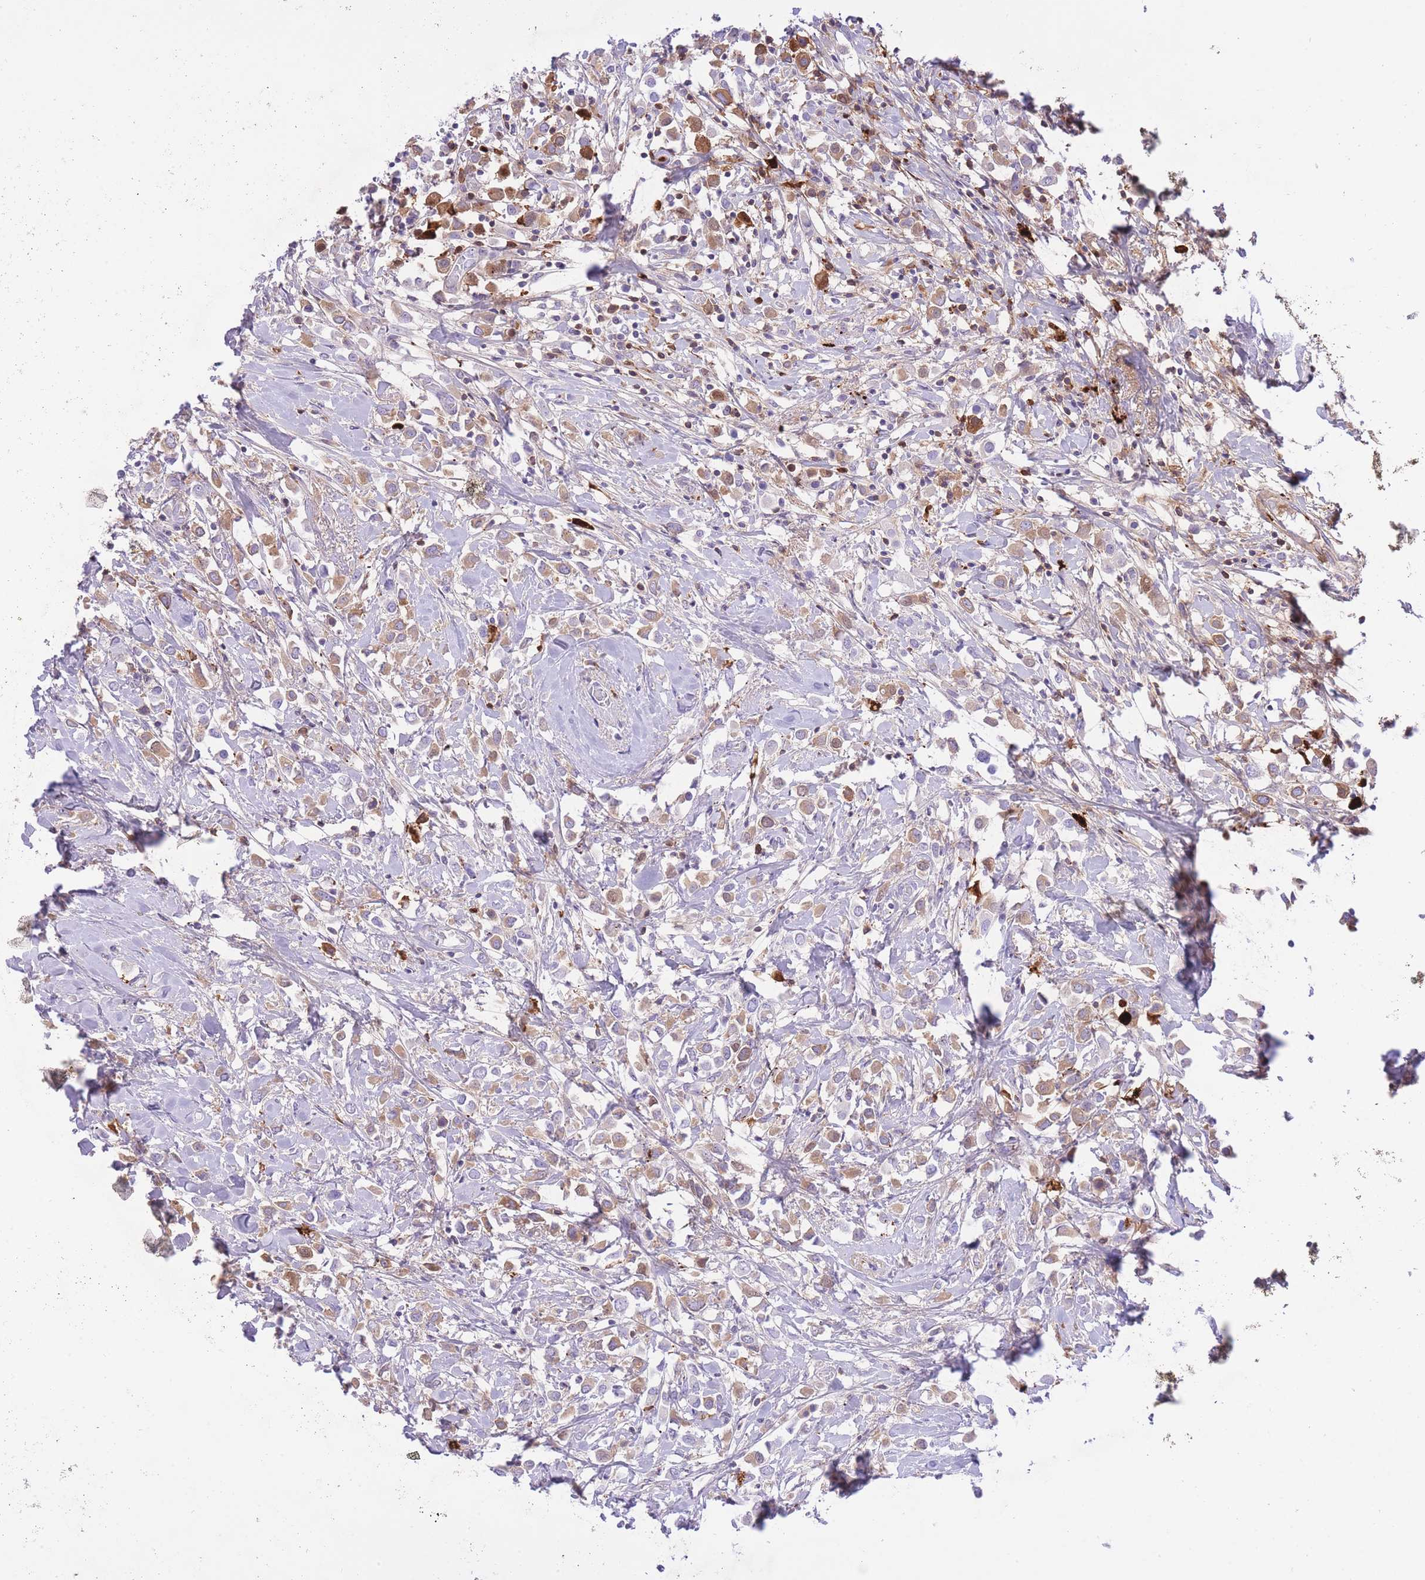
{"staining": {"intensity": "weak", "quantity": ">75%", "location": "cytoplasmic/membranous"}, "tissue": "breast cancer", "cell_type": "Tumor cells", "image_type": "cancer", "snomed": [{"axis": "morphology", "description": "Duct carcinoma"}, {"axis": "topography", "description": "Breast"}], "caption": "DAB (3,3'-diaminobenzidine) immunohistochemical staining of human infiltrating ductal carcinoma (breast) demonstrates weak cytoplasmic/membranous protein expression in about >75% of tumor cells.", "gene": "HRG", "patient": {"sex": "female", "age": 61}}